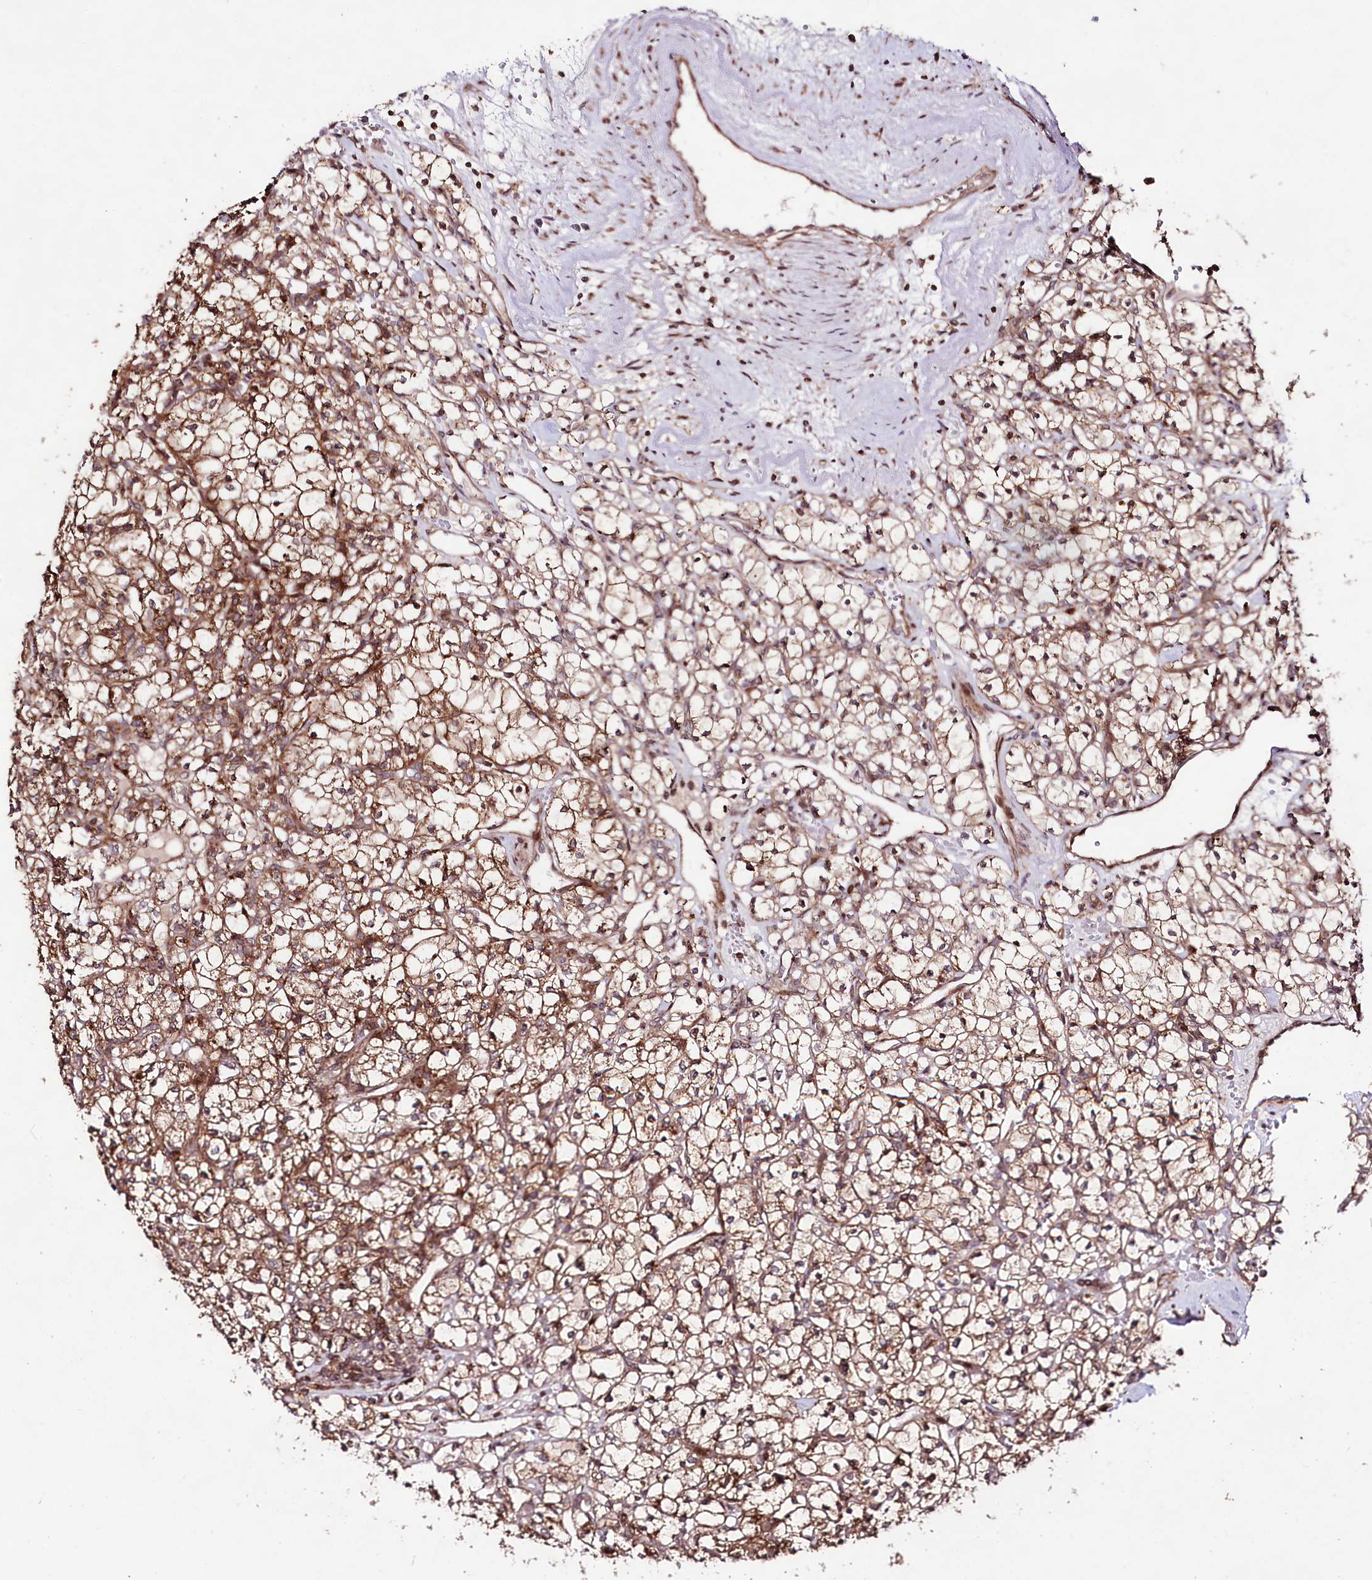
{"staining": {"intensity": "moderate", "quantity": ">75%", "location": "cytoplasmic/membranous"}, "tissue": "renal cancer", "cell_type": "Tumor cells", "image_type": "cancer", "snomed": [{"axis": "morphology", "description": "Adenocarcinoma, NOS"}, {"axis": "topography", "description": "Kidney"}], "caption": "Immunohistochemistry (IHC) micrograph of neoplastic tissue: renal cancer stained using IHC demonstrates medium levels of moderate protein expression localized specifically in the cytoplasmic/membranous of tumor cells, appearing as a cytoplasmic/membranous brown color.", "gene": "PHLDB1", "patient": {"sex": "female", "age": 59}}